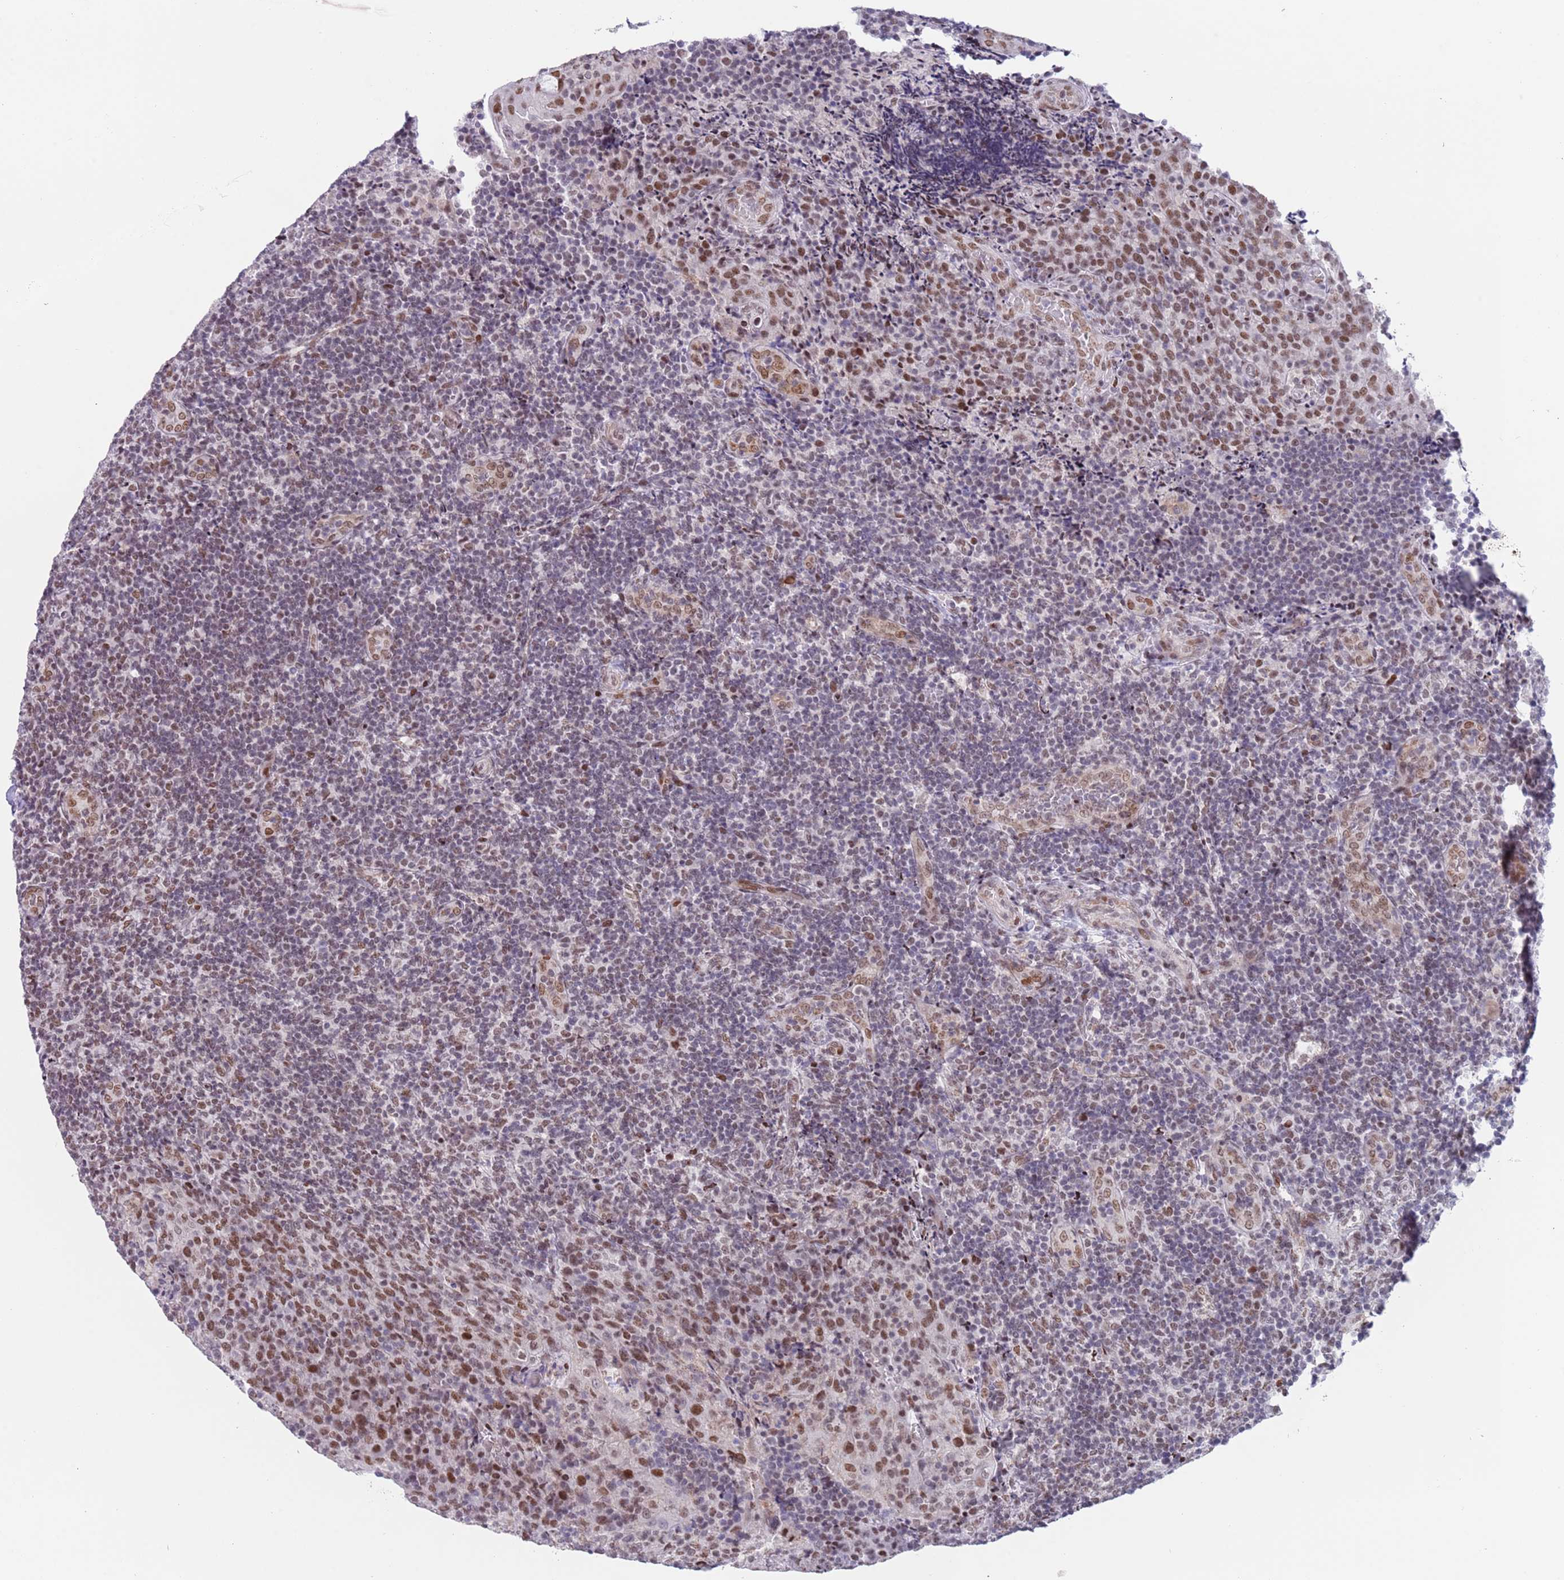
{"staining": {"intensity": "moderate", "quantity": ">75%", "location": "nuclear"}, "tissue": "tonsil", "cell_type": "Germinal center cells", "image_type": "normal", "snomed": [{"axis": "morphology", "description": "Normal tissue, NOS"}, {"axis": "topography", "description": "Tonsil"}], "caption": "Immunohistochemistry (DAB) staining of normal tonsil displays moderate nuclear protein positivity in approximately >75% of germinal center cells.", "gene": "ZNF382", "patient": {"sex": "male", "age": 17}}